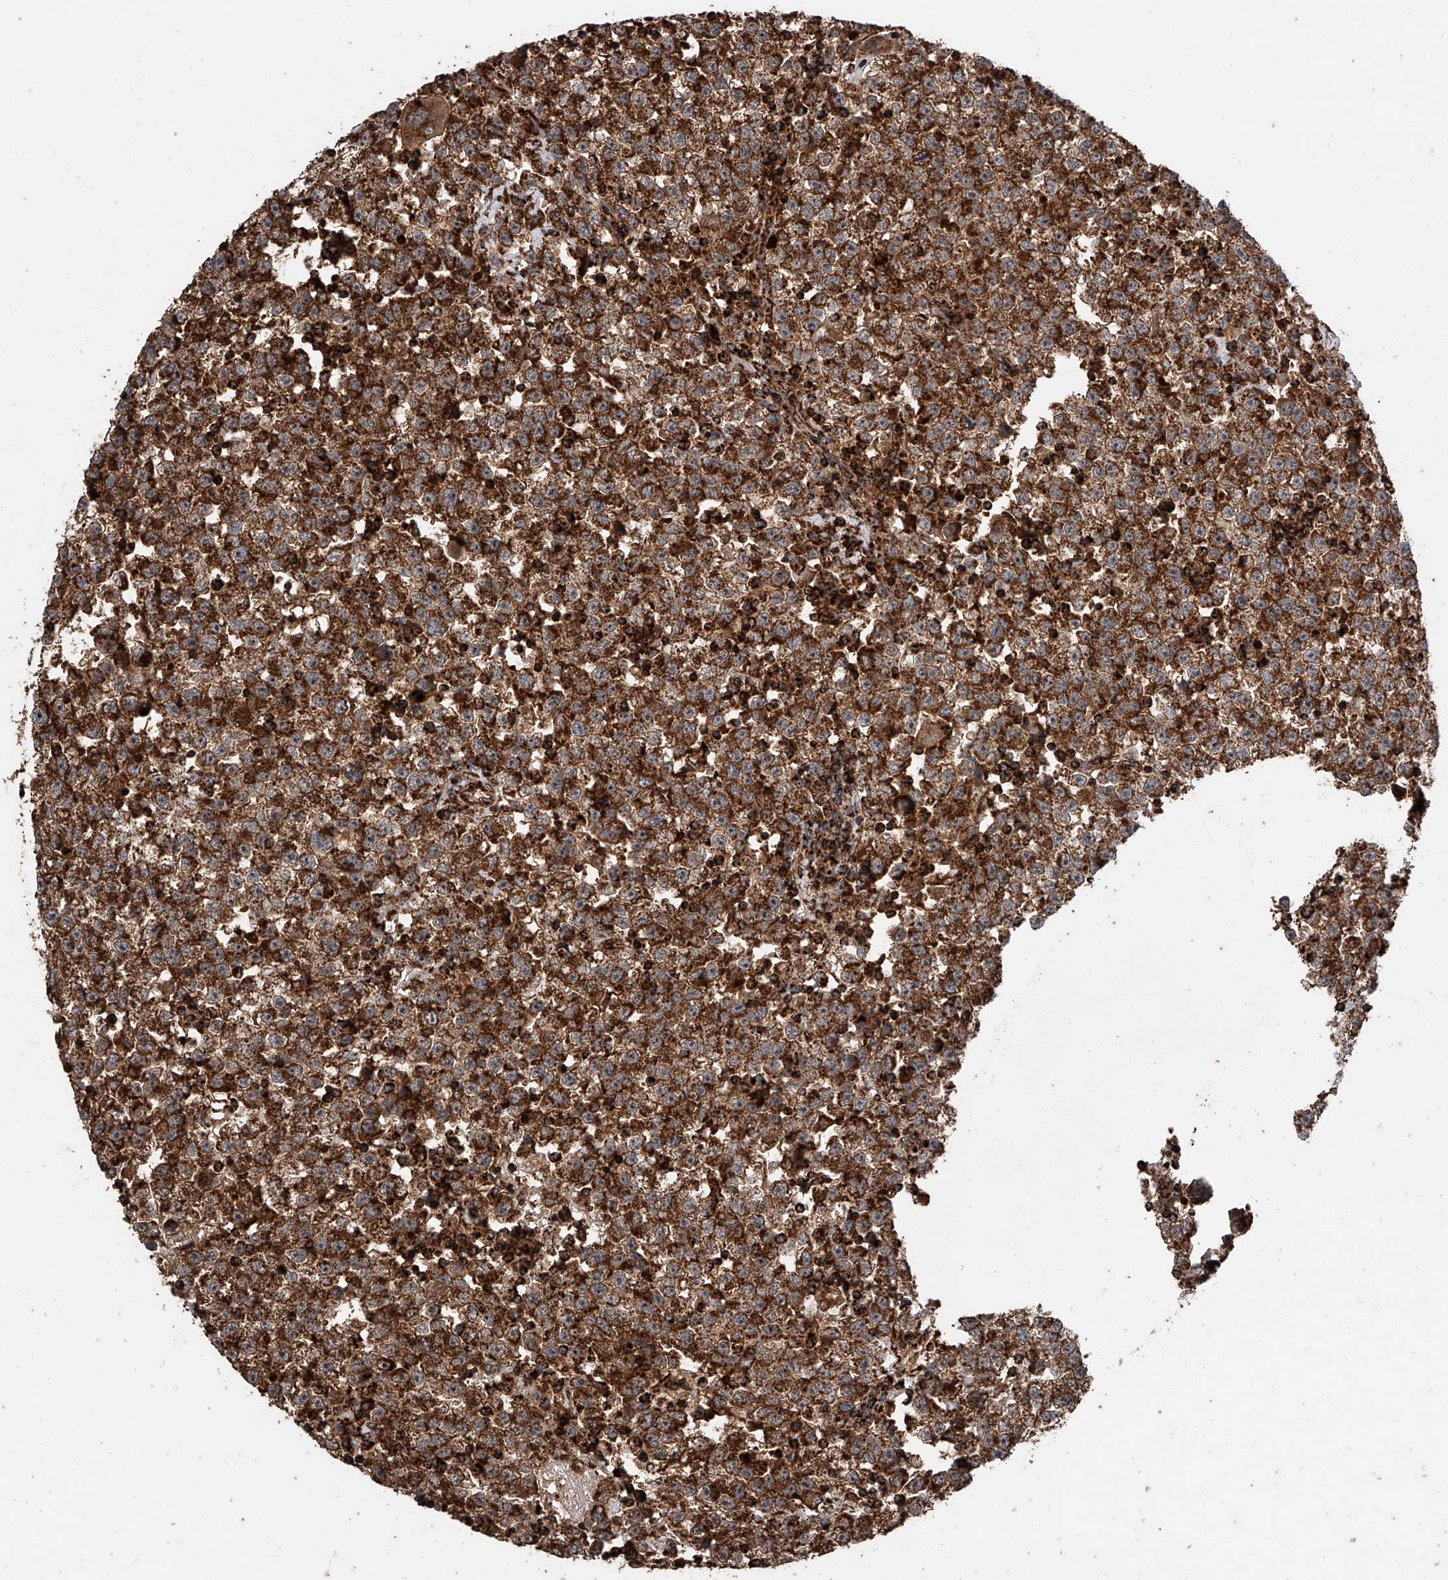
{"staining": {"intensity": "strong", "quantity": ">75%", "location": "cytoplasmic/membranous"}, "tissue": "testis cancer", "cell_type": "Tumor cells", "image_type": "cancer", "snomed": [{"axis": "morphology", "description": "Seminoma, NOS"}, {"axis": "topography", "description": "Testis"}], "caption": "Protein staining shows strong cytoplasmic/membranous staining in approximately >75% of tumor cells in testis seminoma.", "gene": "PISD", "patient": {"sex": "male", "age": 22}}